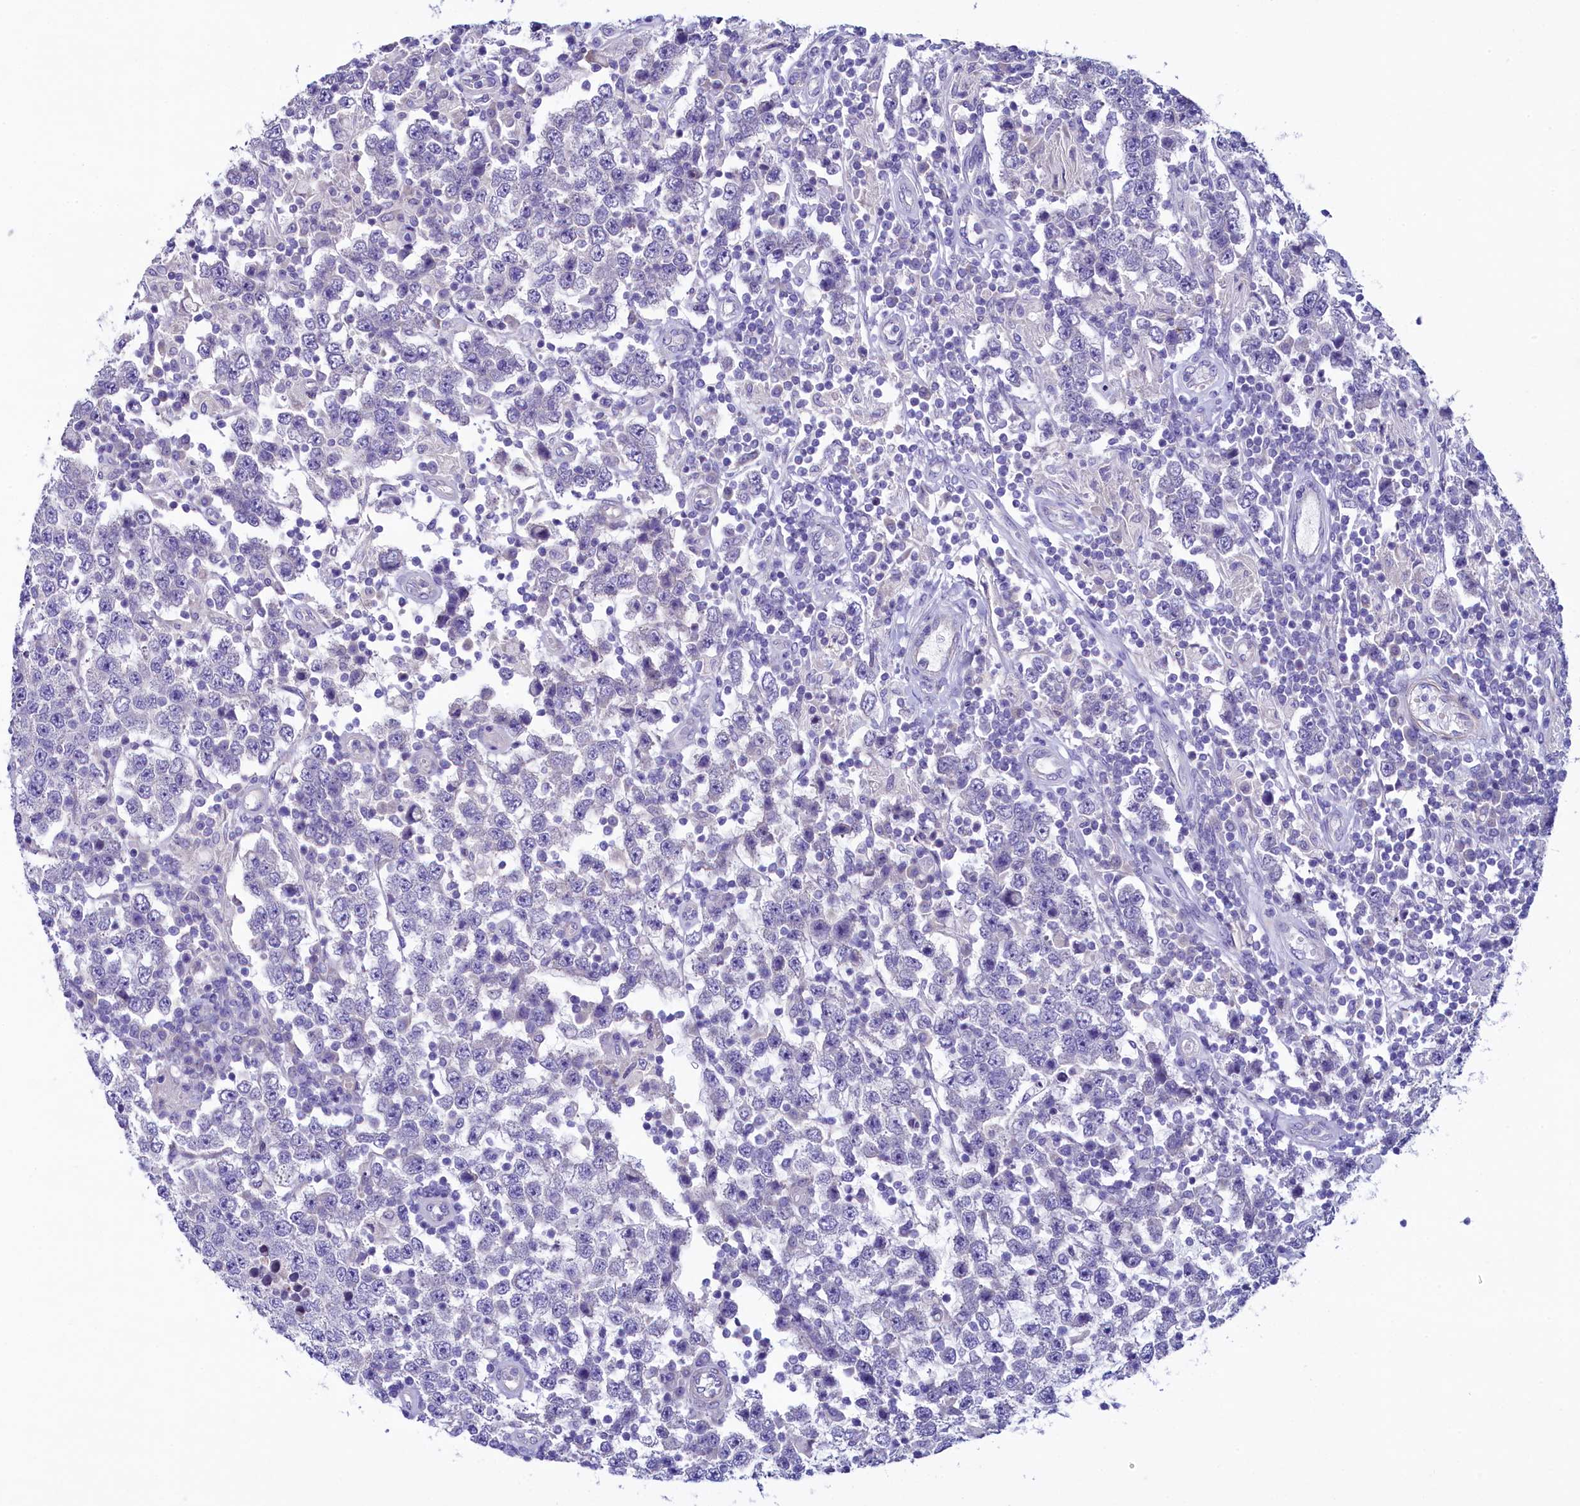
{"staining": {"intensity": "negative", "quantity": "none", "location": "none"}, "tissue": "testis cancer", "cell_type": "Tumor cells", "image_type": "cancer", "snomed": [{"axis": "morphology", "description": "Normal tissue, NOS"}, {"axis": "morphology", "description": "Urothelial carcinoma, High grade"}, {"axis": "morphology", "description": "Seminoma, NOS"}, {"axis": "morphology", "description": "Carcinoma, Embryonal, NOS"}, {"axis": "topography", "description": "Urinary bladder"}, {"axis": "topography", "description": "Testis"}], "caption": "Testis cancer was stained to show a protein in brown. There is no significant staining in tumor cells.", "gene": "KRBOX5", "patient": {"sex": "male", "age": 41}}